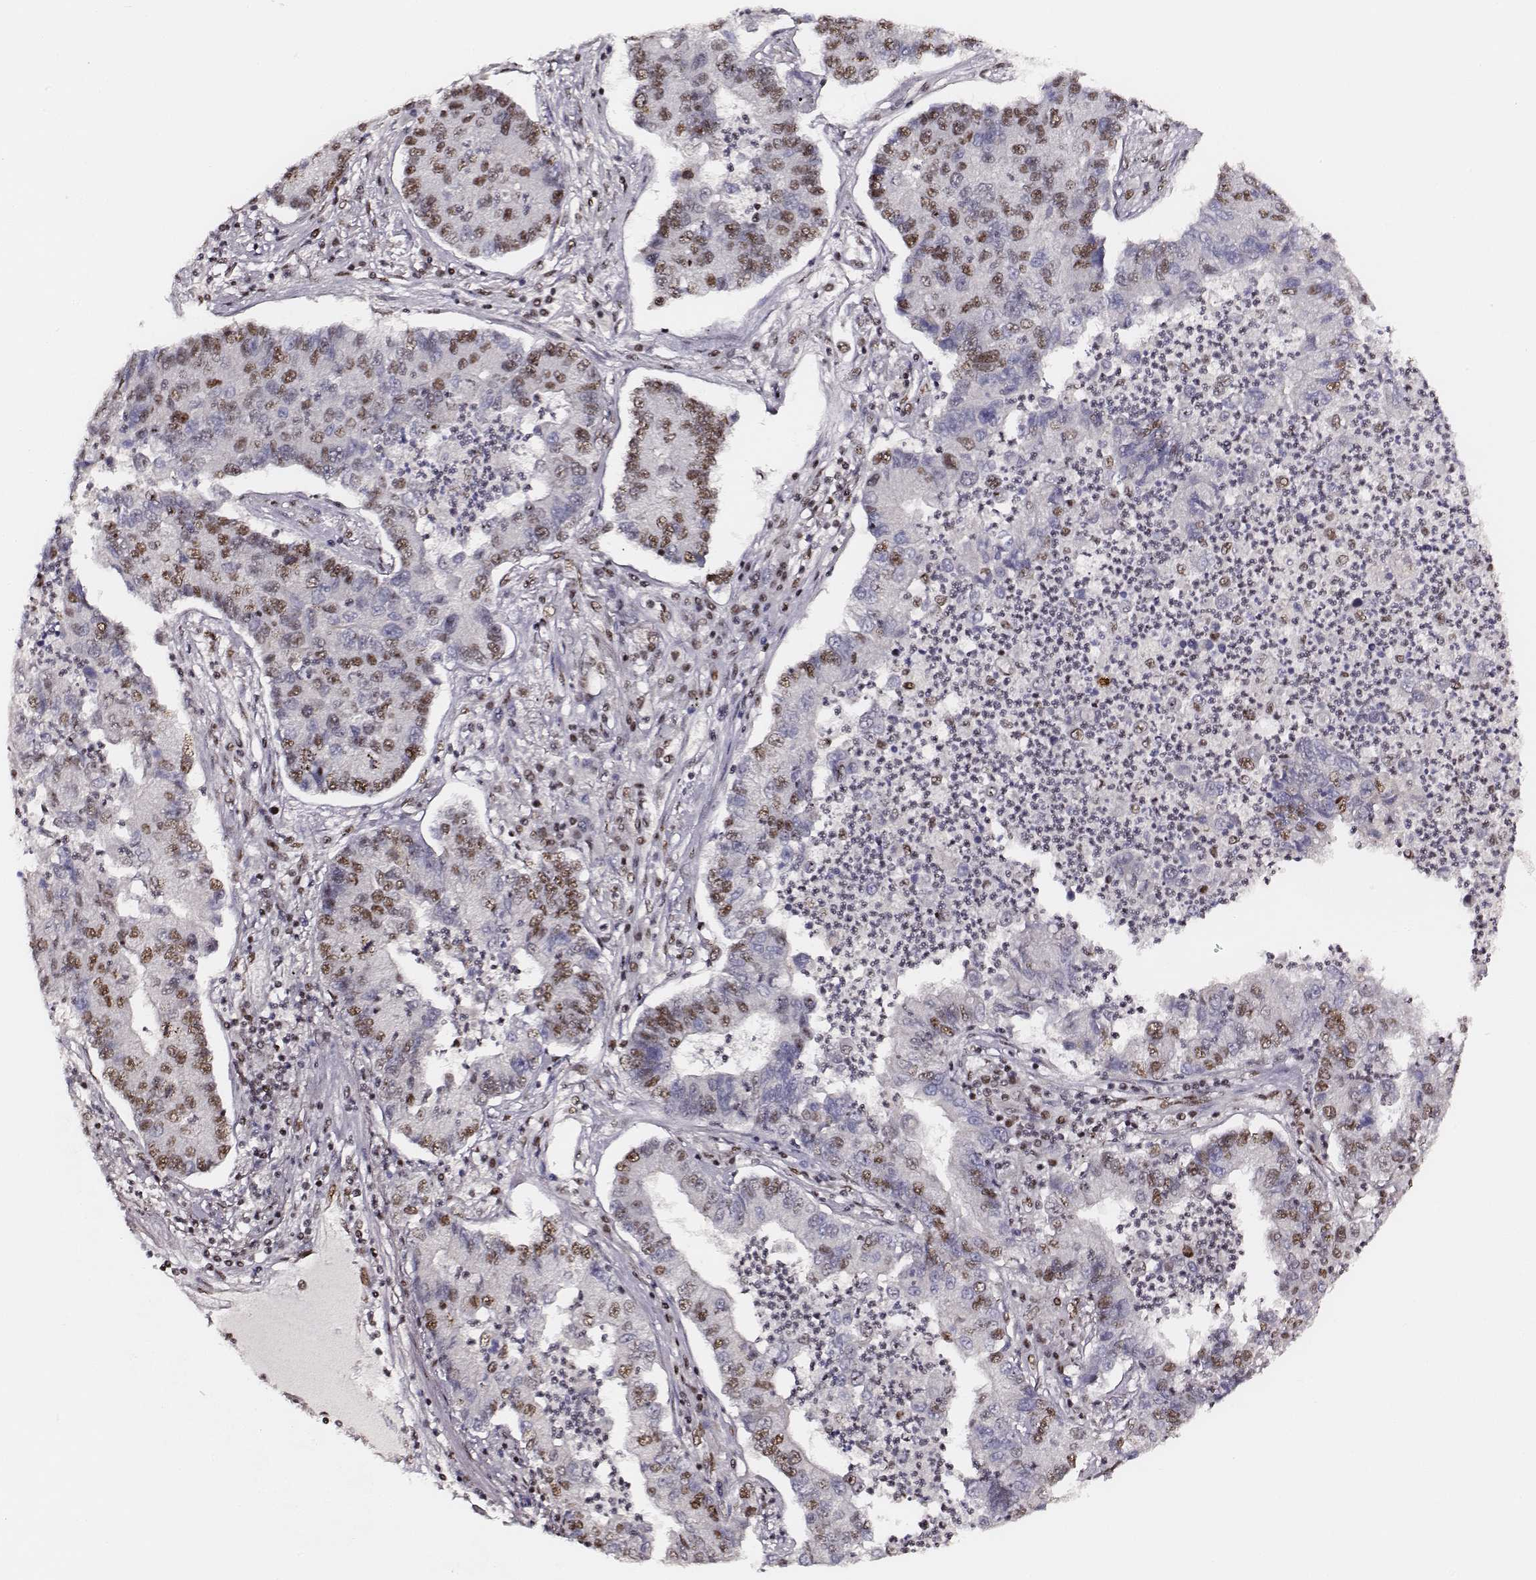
{"staining": {"intensity": "moderate", "quantity": "25%-75%", "location": "nuclear"}, "tissue": "lung cancer", "cell_type": "Tumor cells", "image_type": "cancer", "snomed": [{"axis": "morphology", "description": "Adenocarcinoma, NOS"}, {"axis": "topography", "description": "Lung"}], "caption": "Protein analysis of lung cancer tissue demonstrates moderate nuclear staining in about 25%-75% of tumor cells.", "gene": "PPARA", "patient": {"sex": "female", "age": 57}}